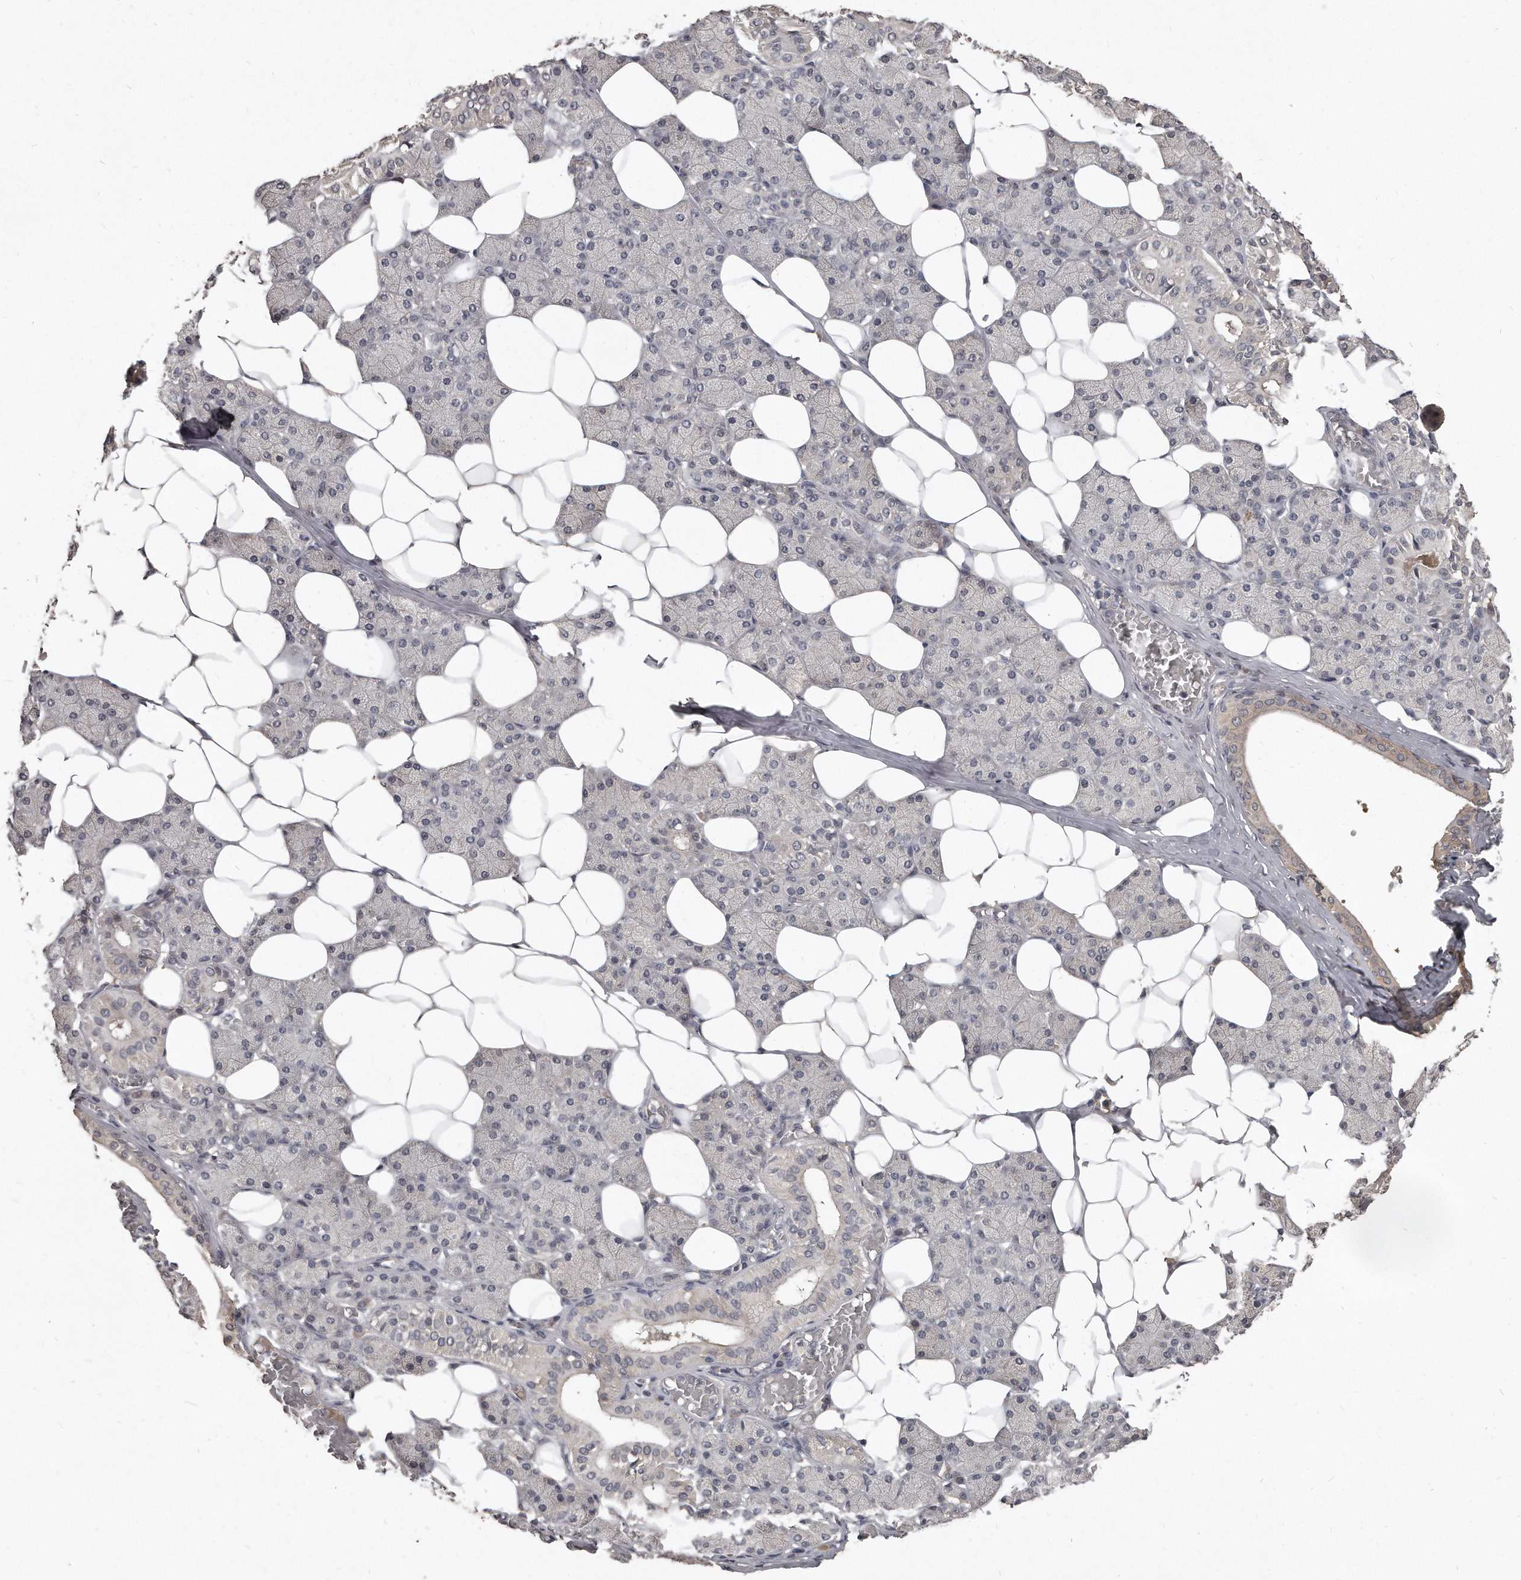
{"staining": {"intensity": "negative", "quantity": "none", "location": "none"}, "tissue": "salivary gland", "cell_type": "Glandular cells", "image_type": "normal", "snomed": [{"axis": "morphology", "description": "Normal tissue, NOS"}, {"axis": "topography", "description": "Salivary gland"}], "caption": "An IHC histopathology image of normal salivary gland is shown. There is no staining in glandular cells of salivary gland. (Brightfield microscopy of DAB (3,3'-diaminobenzidine) immunohistochemistry at high magnification).", "gene": "GRB10", "patient": {"sex": "female", "age": 33}}